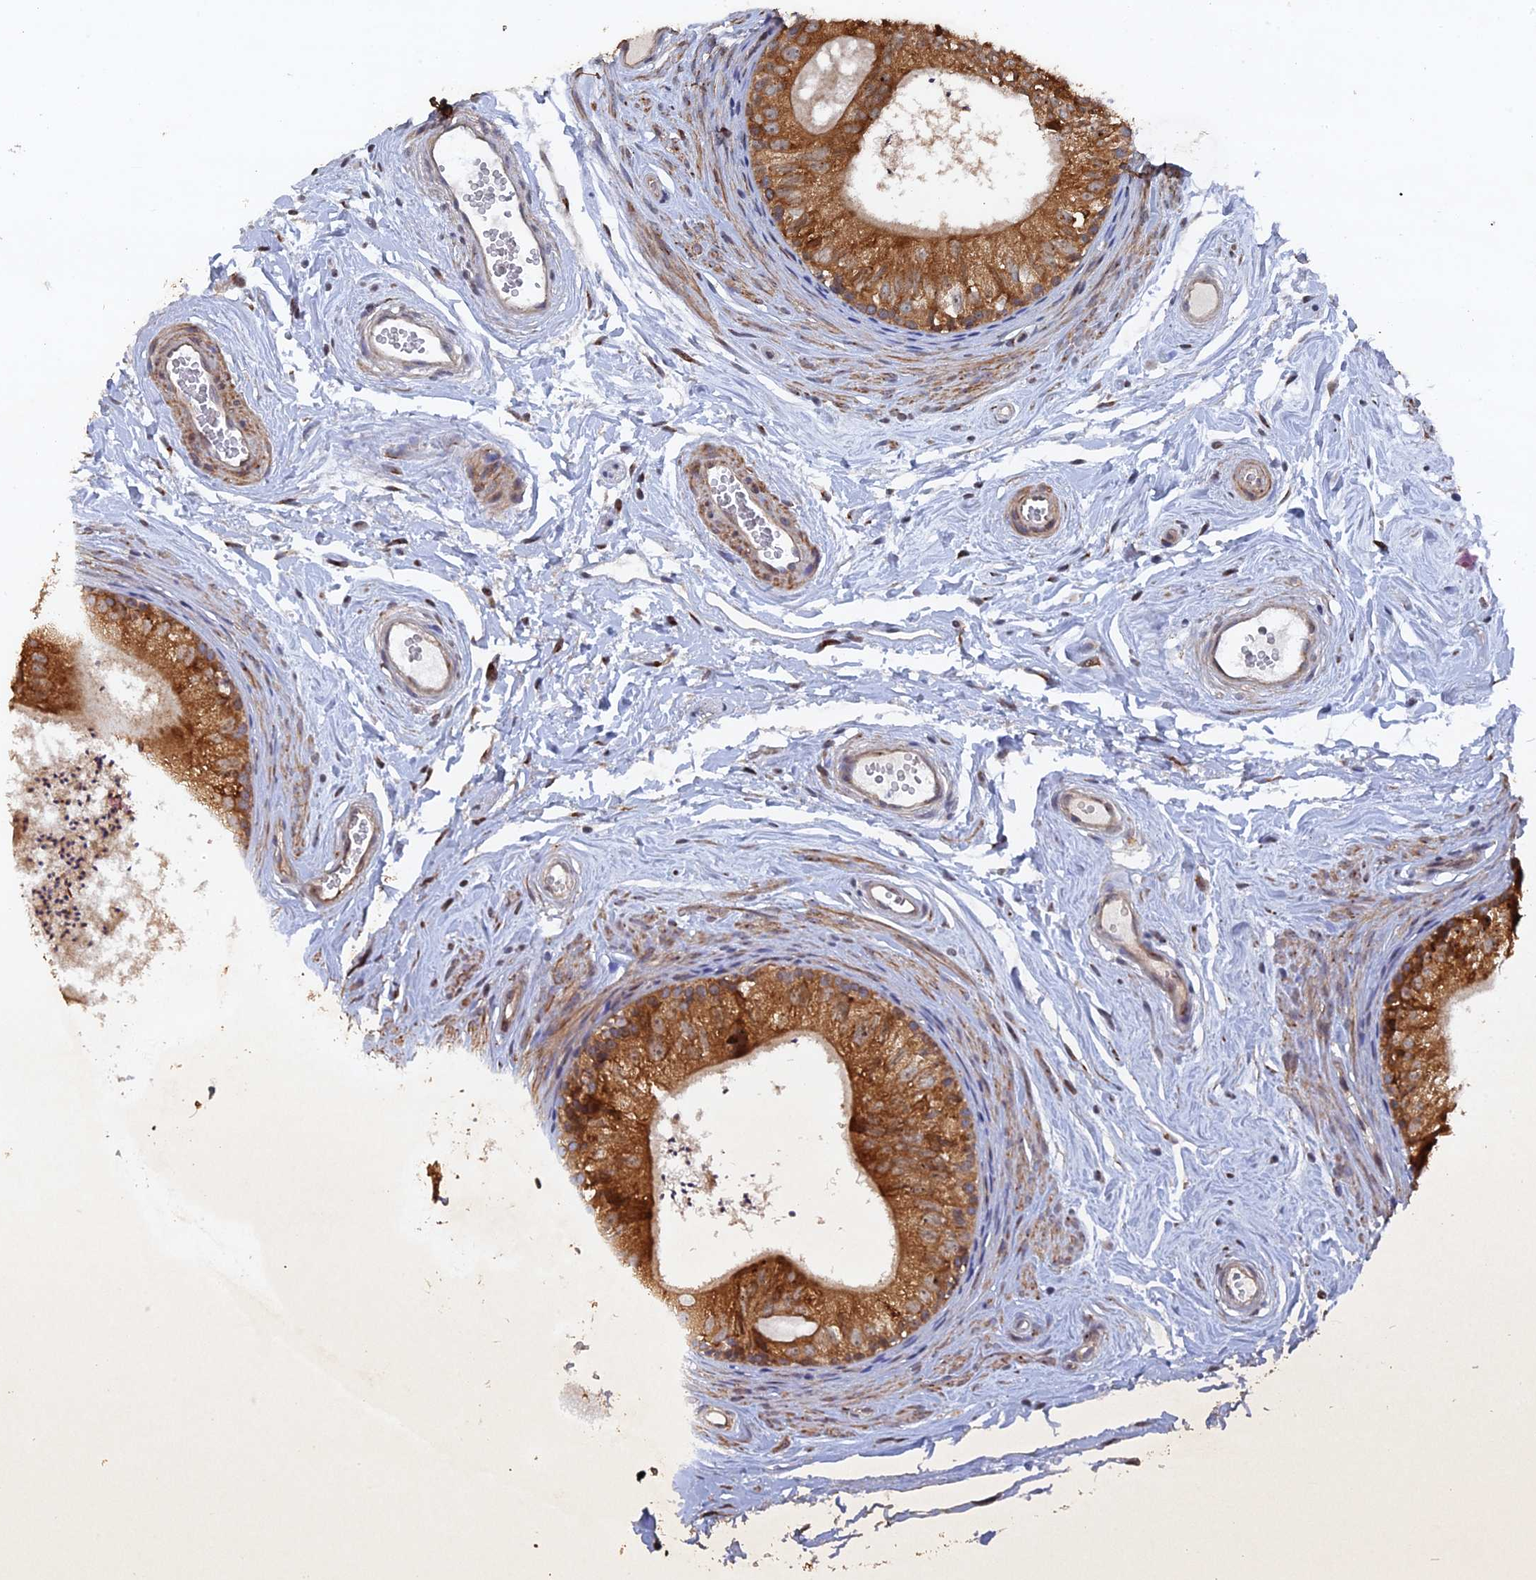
{"staining": {"intensity": "strong", "quantity": ">75%", "location": "cytoplasmic/membranous"}, "tissue": "epididymis", "cell_type": "Glandular cells", "image_type": "normal", "snomed": [{"axis": "morphology", "description": "Normal tissue, NOS"}, {"axis": "topography", "description": "Epididymis"}], "caption": "An image of human epididymis stained for a protein displays strong cytoplasmic/membranous brown staining in glandular cells.", "gene": "VPS37C", "patient": {"sex": "male", "age": 56}}